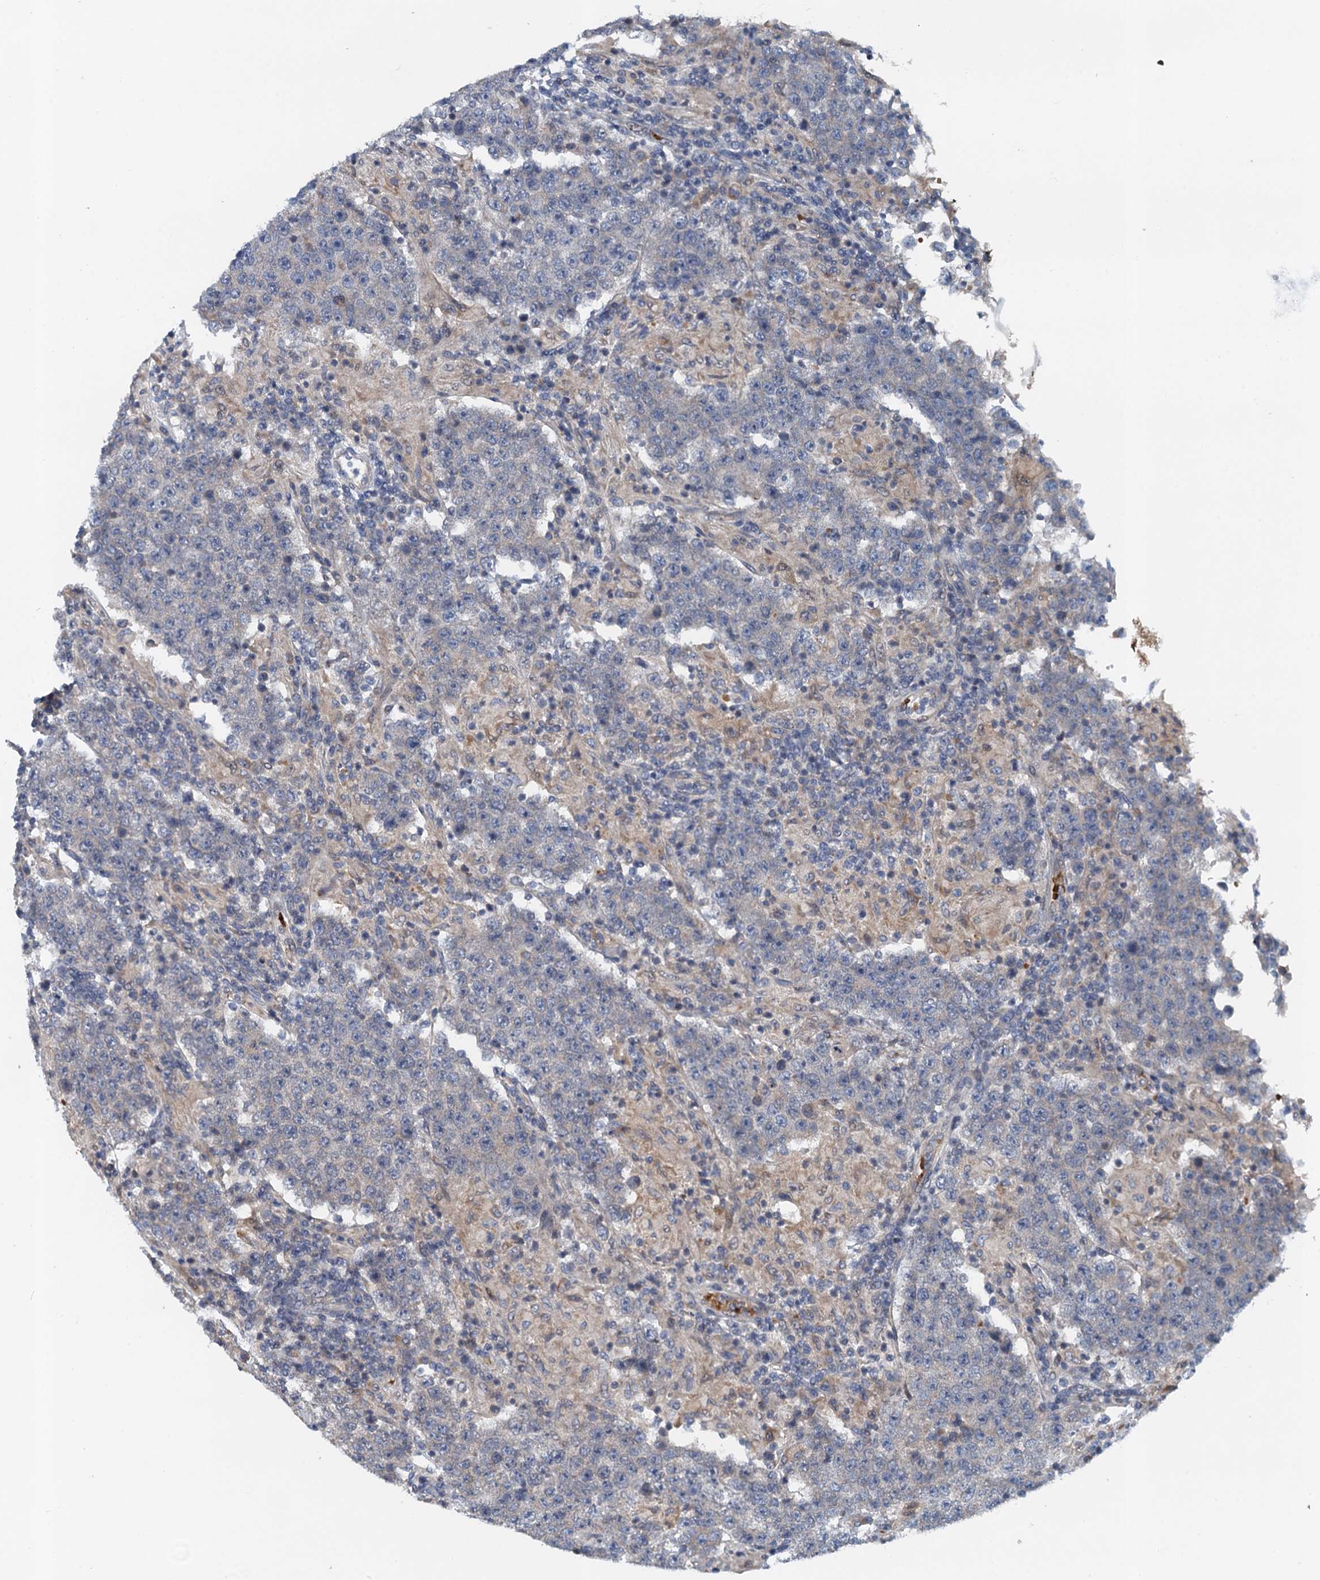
{"staining": {"intensity": "negative", "quantity": "none", "location": "none"}, "tissue": "testis cancer", "cell_type": "Tumor cells", "image_type": "cancer", "snomed": [{"axis": "morphology", "description": "Normal tissue, NOS"}, {"axis": "morphology", "description": "Urothelial carcinoma, High grade"}, {"axis": "morphology", "description": "Seminoma, NOS"}, {"axis": "morphology", "description": "Carcinoma, Embryonal, NOS"}, {"axis": "topography", "description": "Urinary bladder"}, {"axis": "topography", "description": "Testis"}], "caption": "An IHC micrograph of testis cancer is shown. There is no staining in tumor cells of testis cancer.", "gene": "NBEA", "patient": {"sex": "male", "age": 41}}